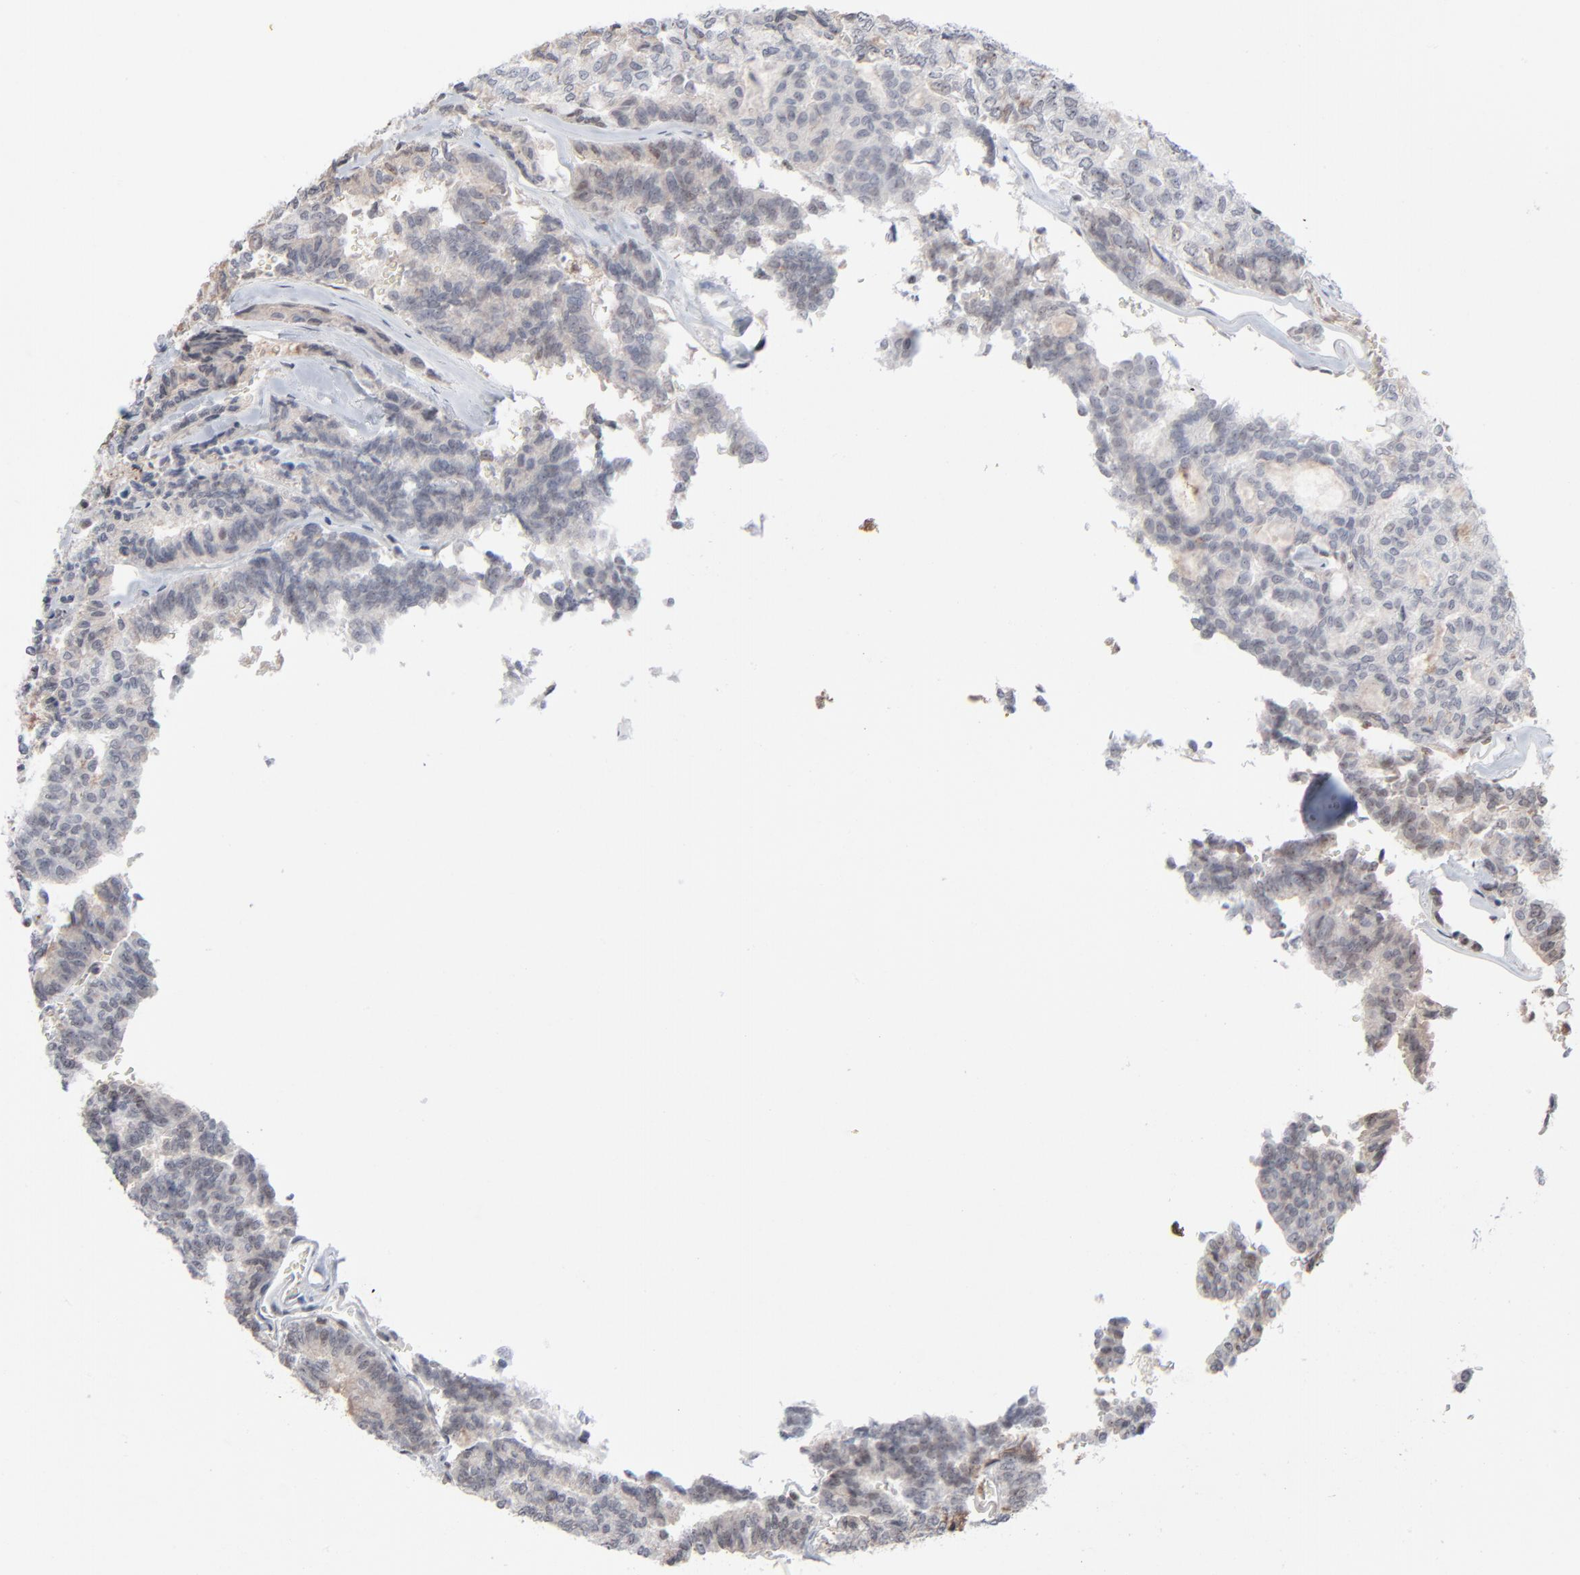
{"staining": {"intensity": "weak", "quantity": "25%-75%", "location": "nuclear"}, "tissue": "thyroid cancer", "cell_type": "Tumor cells", "image_type": "cancer", "snomed": [{"axis": "morphology", "description": "Papillary adenocarcinoma, NOS"}, {"axis": "topography", "description": "Thyroid gland"}], "caption": "Protein analysis of papillary adenocarcinoma (thyroid) tissue demonstrates weak nuclear staining in about 25%-75% of tumor cells.", "gene": "MPHOSPH6", "patient": {"sex": "female", "age": 35}}